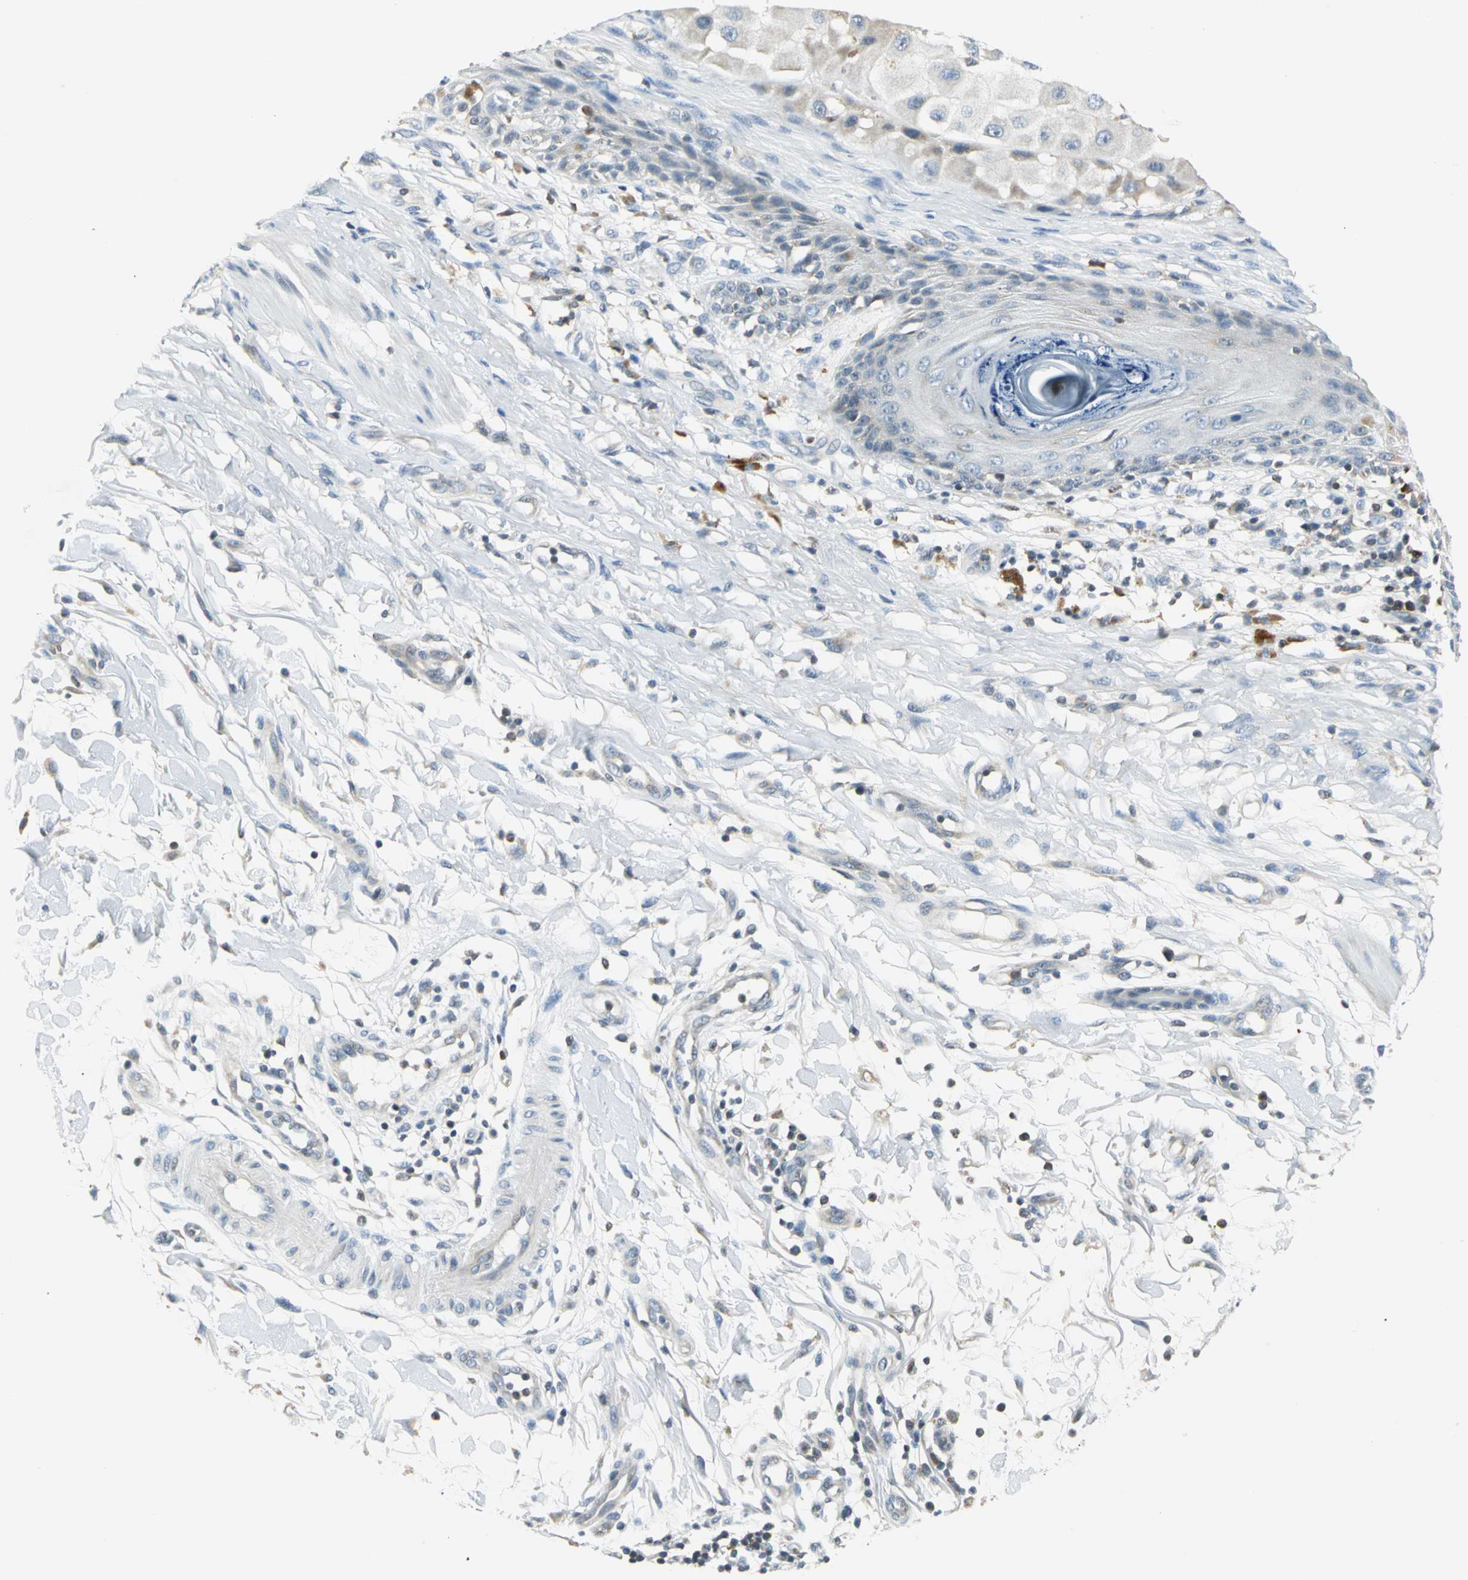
{"staining": {"intensity": "negative", "quantity": "none", "location": "none"}, "tissue": "melanoma", "cell_type": "Tumor cells", "image_type": "cancer", "snomed": [{"axis": "morphology", "description": "Malignant melanoma, NOS"}, {"axis": "topography", "description": "Skin"}], "caption": "Tumor cells show no significant positivity in malignant melanoma.", "gene": "USP40", "patient": {"sex": "female", "age": 81}}